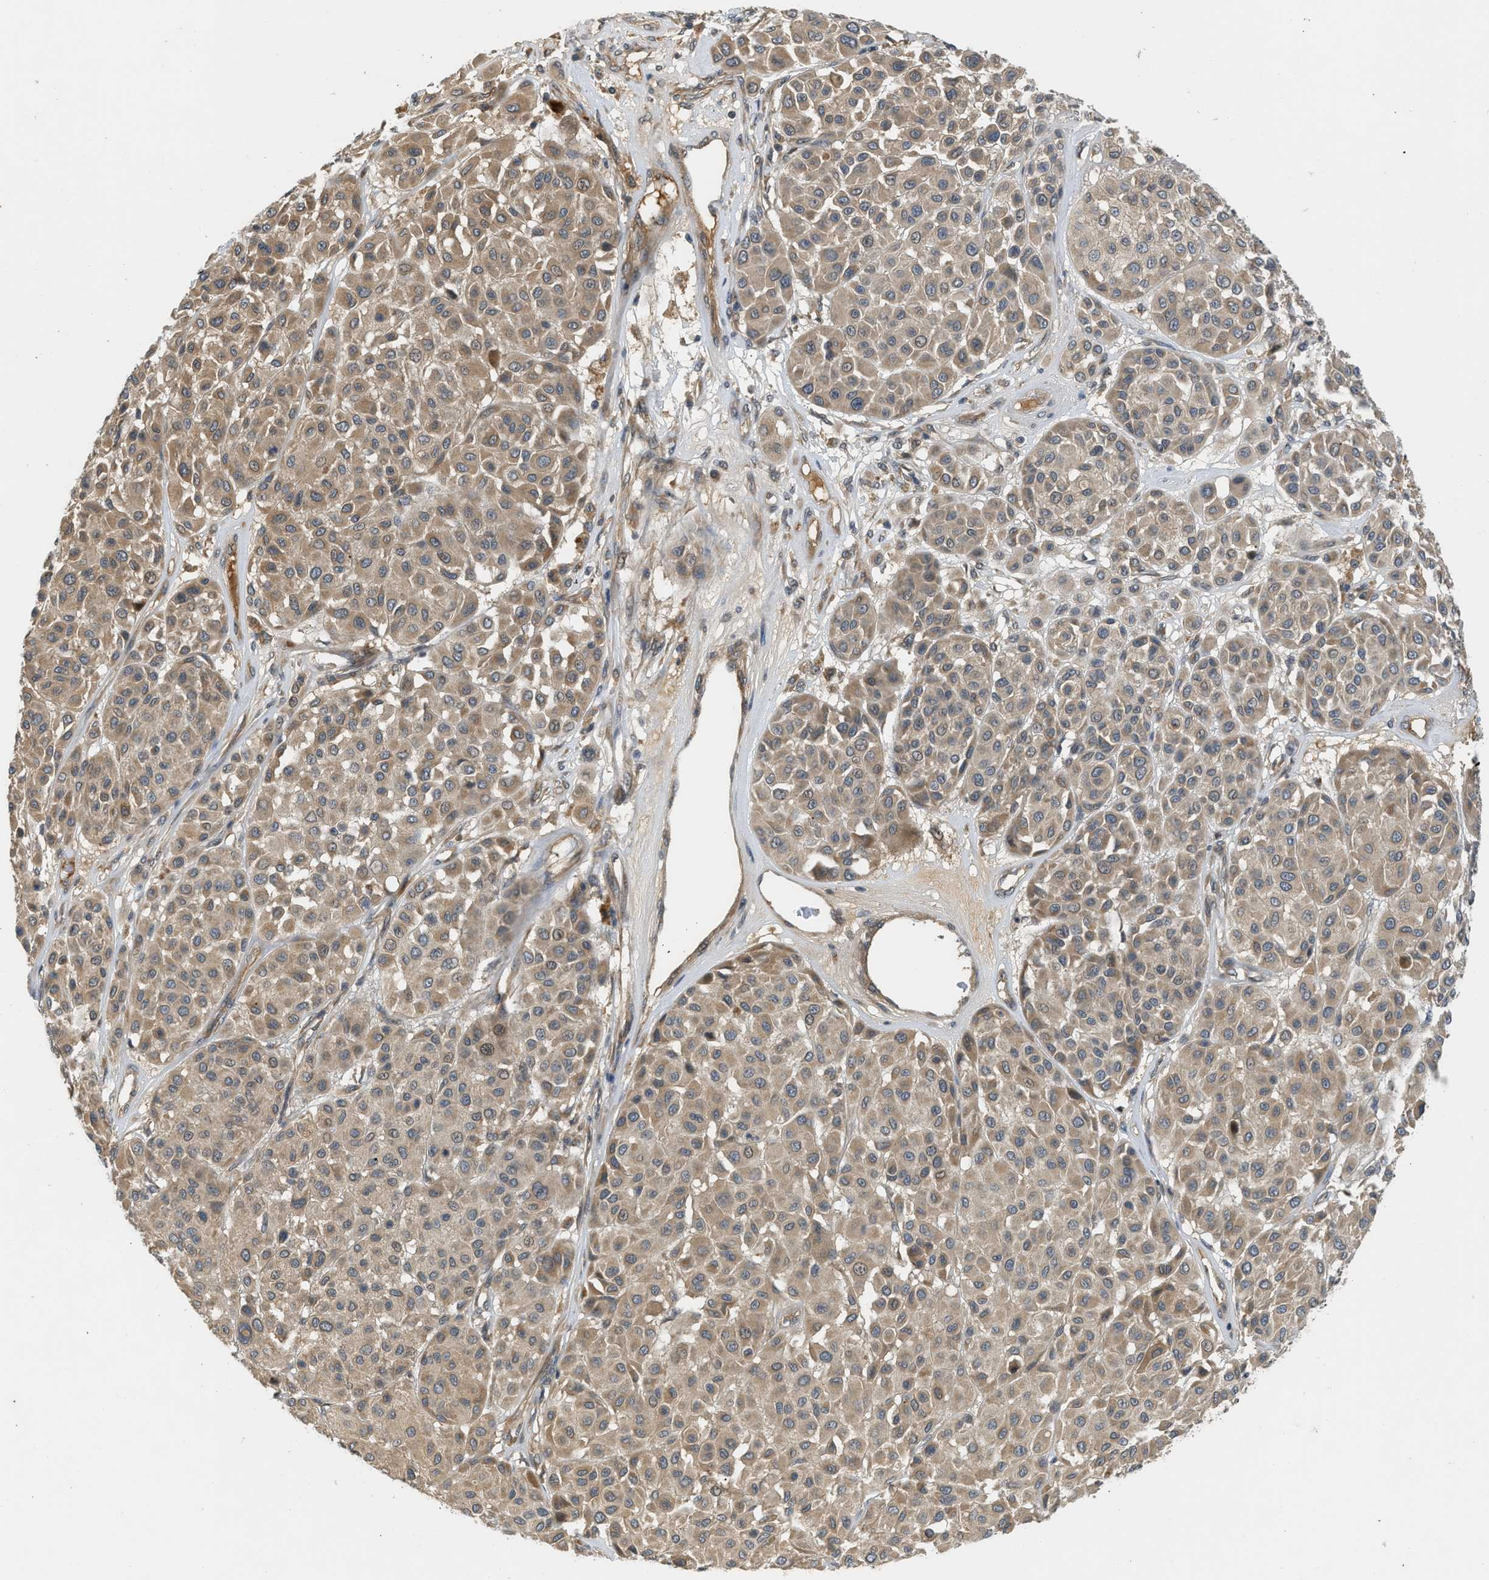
{"staining": {"intensity": "weak", "quantity": ">75%", "location": "cytoplasmic/membranous"}, "tissue": "melanoma", "cell_type": "Tumor cells", "image_type": "cancer", "snomed": [{"axis": "morphology", "description": "Malignant melanoma, Metastatic site"}, {"axis": "topography", "description": "Soft tissue"}], "caption": "Malignant melanoma (metastatic site) tissue displays weak cytoplasmic/membranous staining in about >75% of tumor cells", "gene": "ADCY8", "patient": {"sex": "male", "age": 41}}